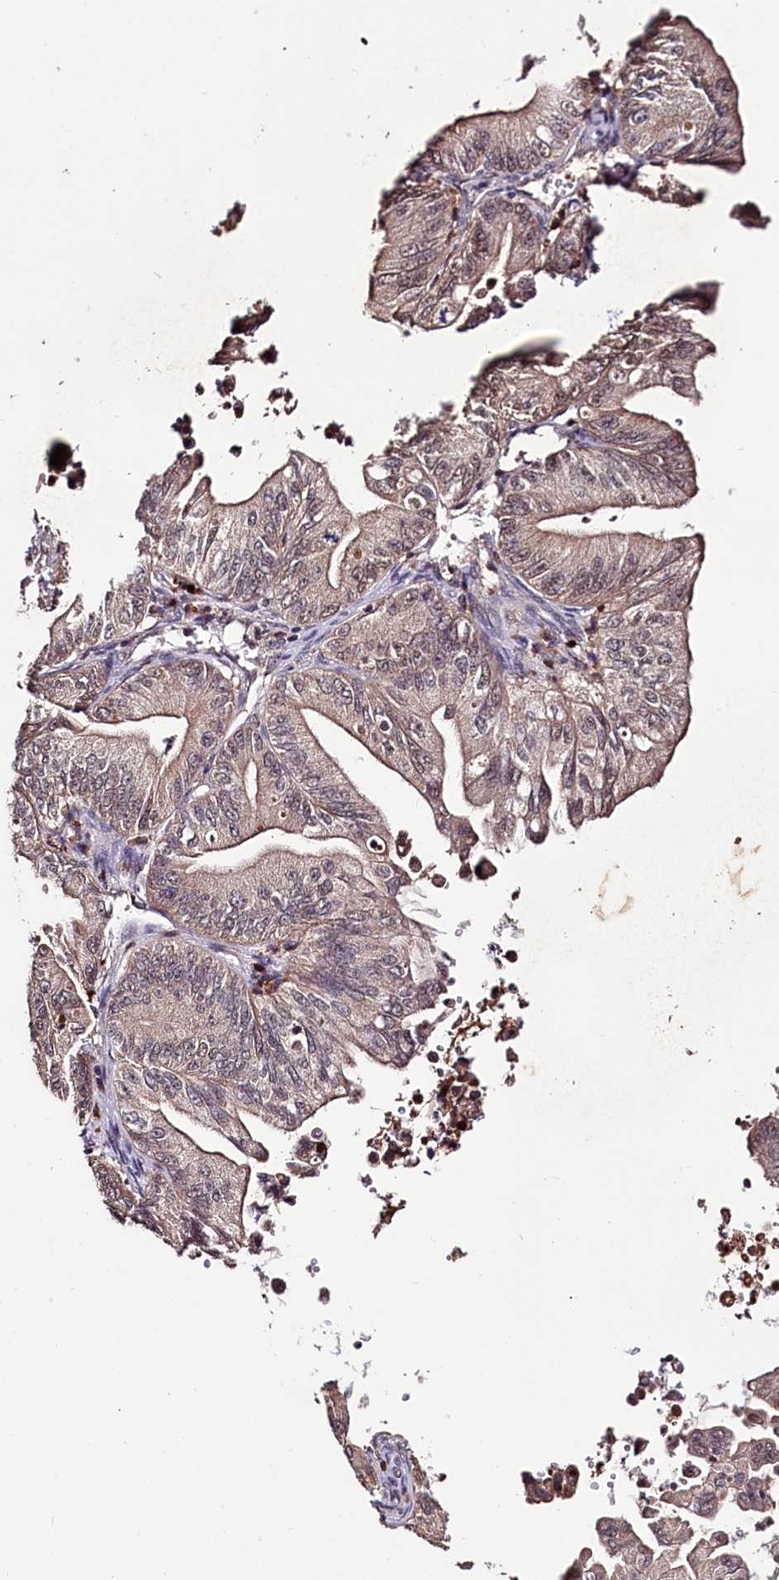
{"staining": {"intensity": "moderate", "quantity": "25%-75%", "location": "cytoplasmic/membranous,nuclear"}, "tissue": "ovarian cancer", "cell_type": "Tumor cells", "image_type": "cancer", "snomed": [{"axis": "morphology", "description": "Cystadenocarcinoma, mucinous, NOS"}, {"axis": "topography", "description": "Ovary"}], "caption": "This micrograph shows immunohistochemistry staining of human ovarian cancer (mucinous cystadenocarcinoma), with medium moderate cytoplasmic/membranous and nuclear positivity in about 25%-75% of tumor cells.", "gene": "KLRB1", "patient": {"sex": "female", "age": 71}}